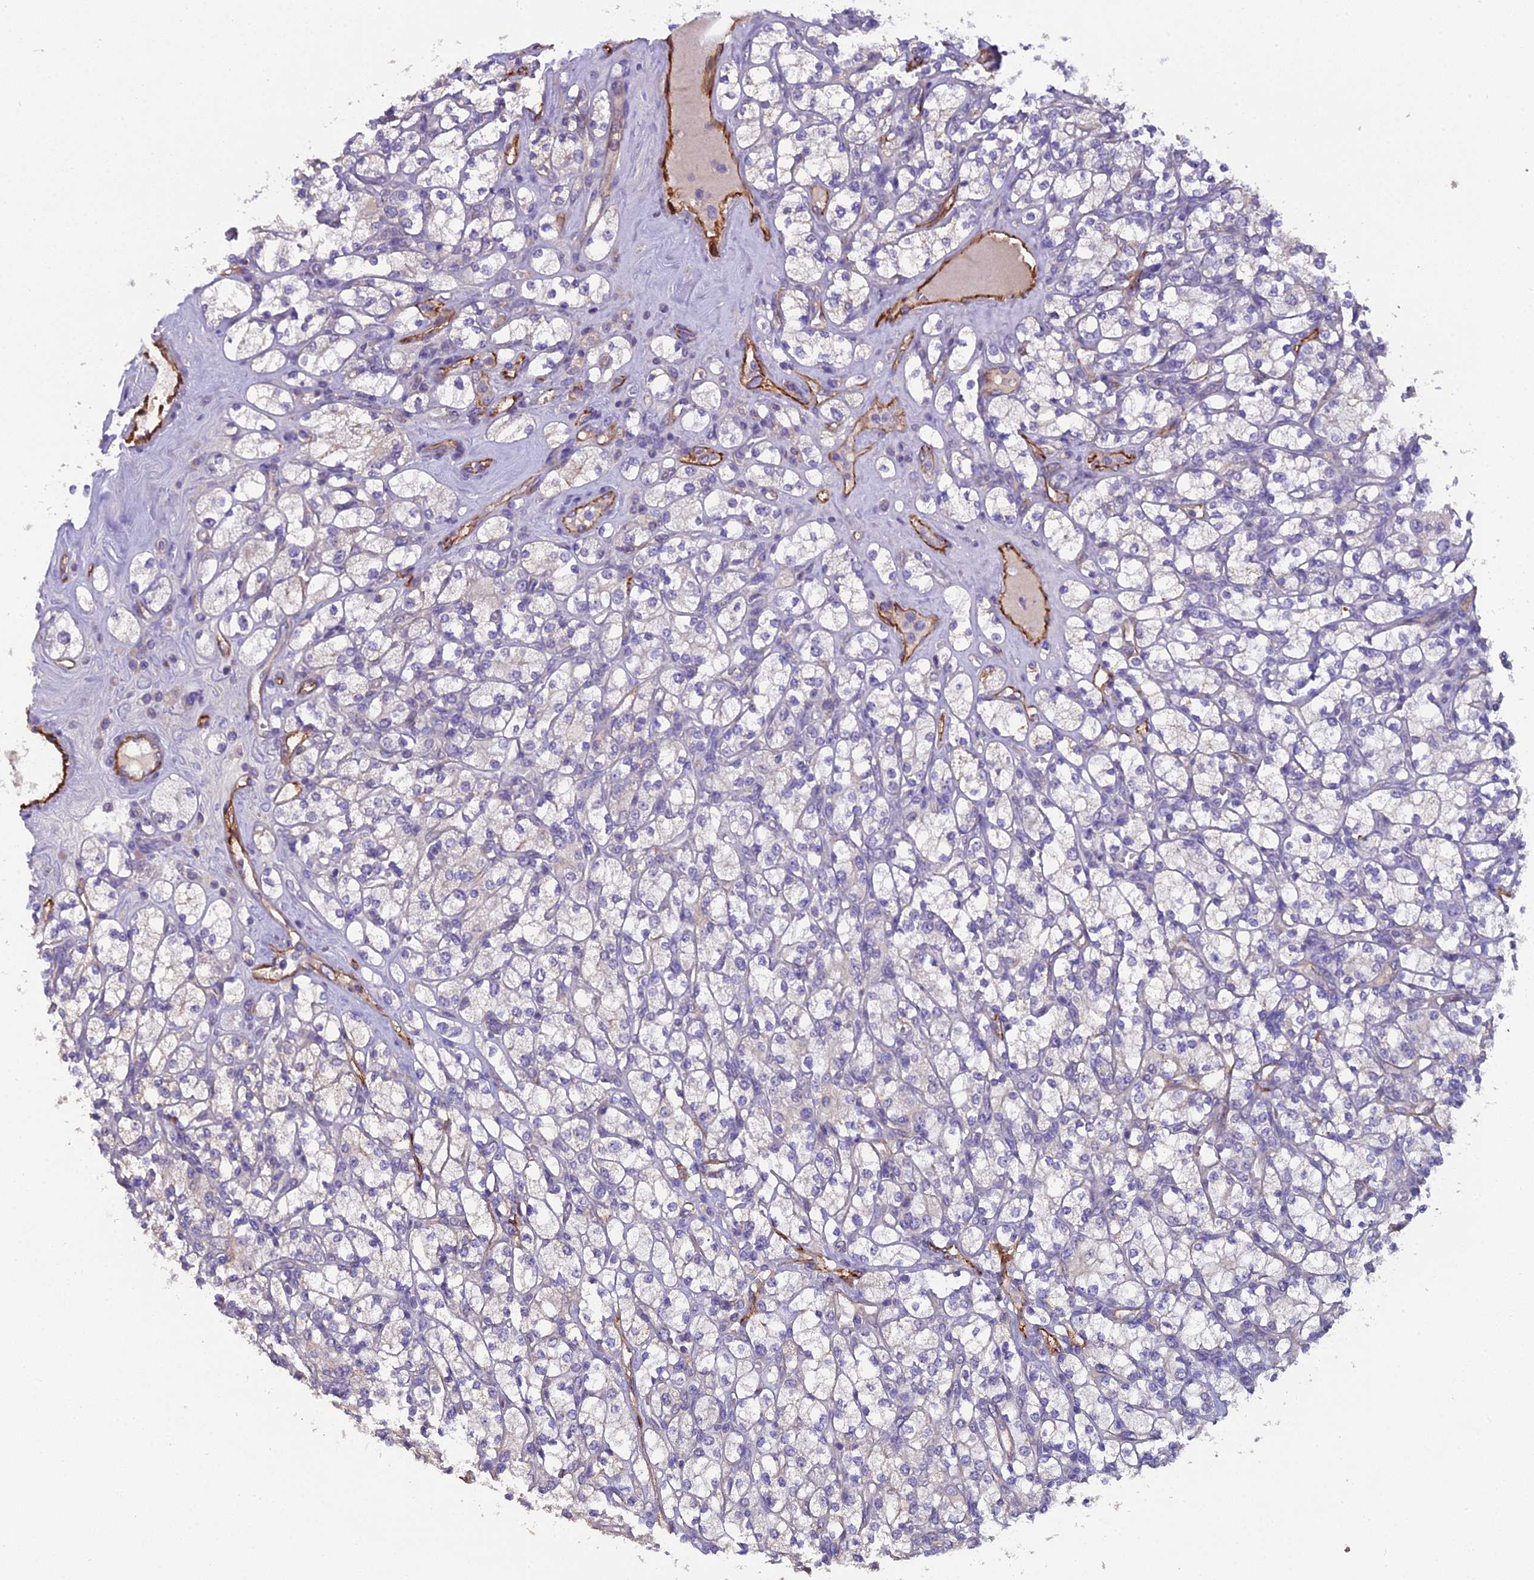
{"staining": {"intensity": "negative", "quantity": "none", "location": "none"}, "tissue": "renal cancer", "cell_type": "Tumor cells", "image_type": "cancer", "snomed": [{"axis": "morphology", "description": "Adenocarcinoma, NOS"}, {"axis": "topography", "description": "Kidney"}], "caption": "IHC micrograph of human renal cancer stained for a protein (brown), which demonstrates no staining in tumor cells. The staining was performed using DAB to visualize the protein expression in brown, while the nuclei were stained in blue with hematoxylin (Magnification: 20x).", "gene": "CFAP47", "patient": {"sex": "male", "age": 77}}